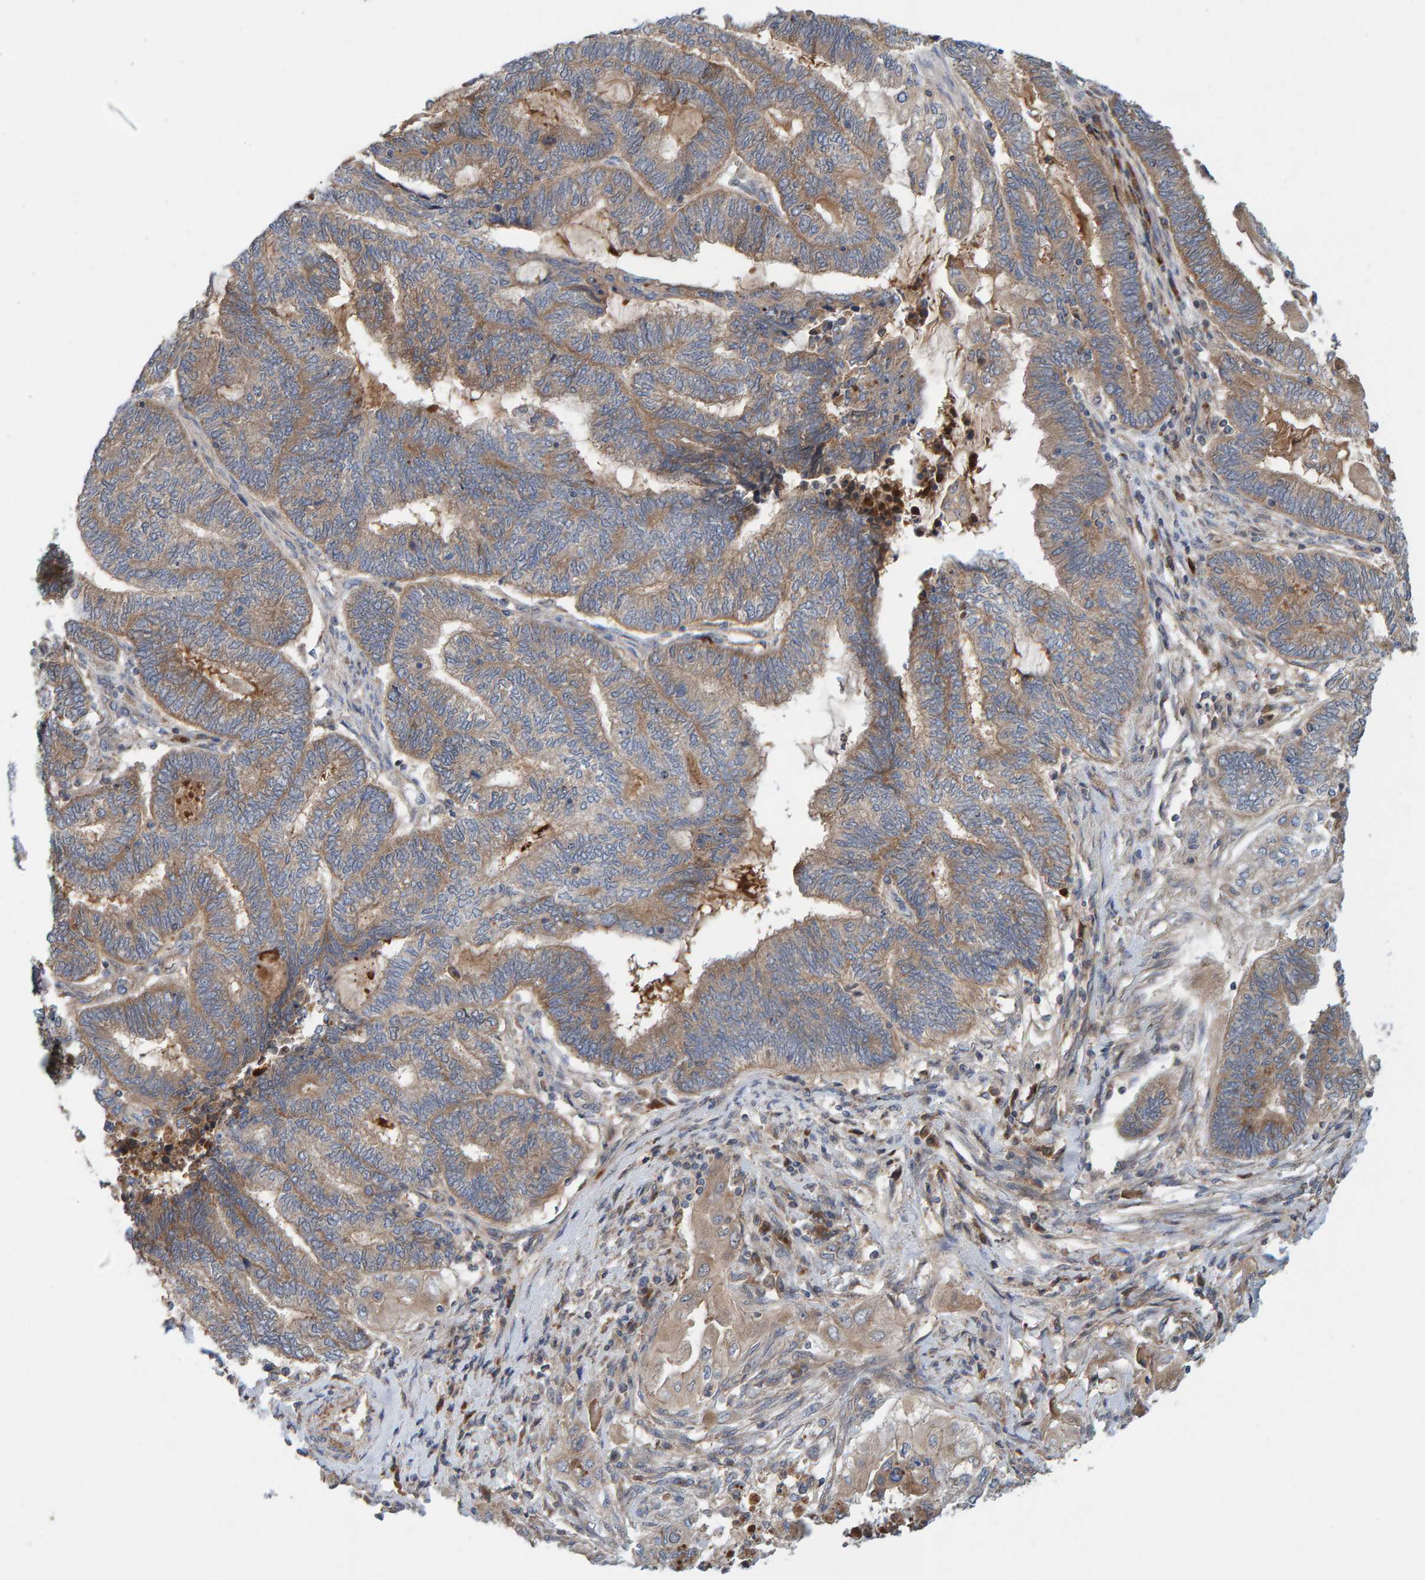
{"staining": {"intensity": "weak", "quantity": ">75%", "location": "cytoplasmic/membranous"}, "tissue": "endometrial cancer", "cell_type": "Tumor cells", "image_type": "cancer", "snomed": [{"axis": "morphology", "description": "Adenocarcinoma, NOS"}, {"axis": "topography", "description": "Uterus"}, {"axis": "topography", "description": "Endometrium"}], "caption": "Immunohistochemistry image of neoplastic tissue: adenocarcinoma (endometrial) stained using immunohistochemistry (IHC) displays low levels of weak protein expression localized specifically in the cytoplasmic/membranous of tumor cells, appearing as a cytoplasmic/membranous brown color.", "gene": "KIAA0753", "patient": {"sex": "female", "age": 70}}